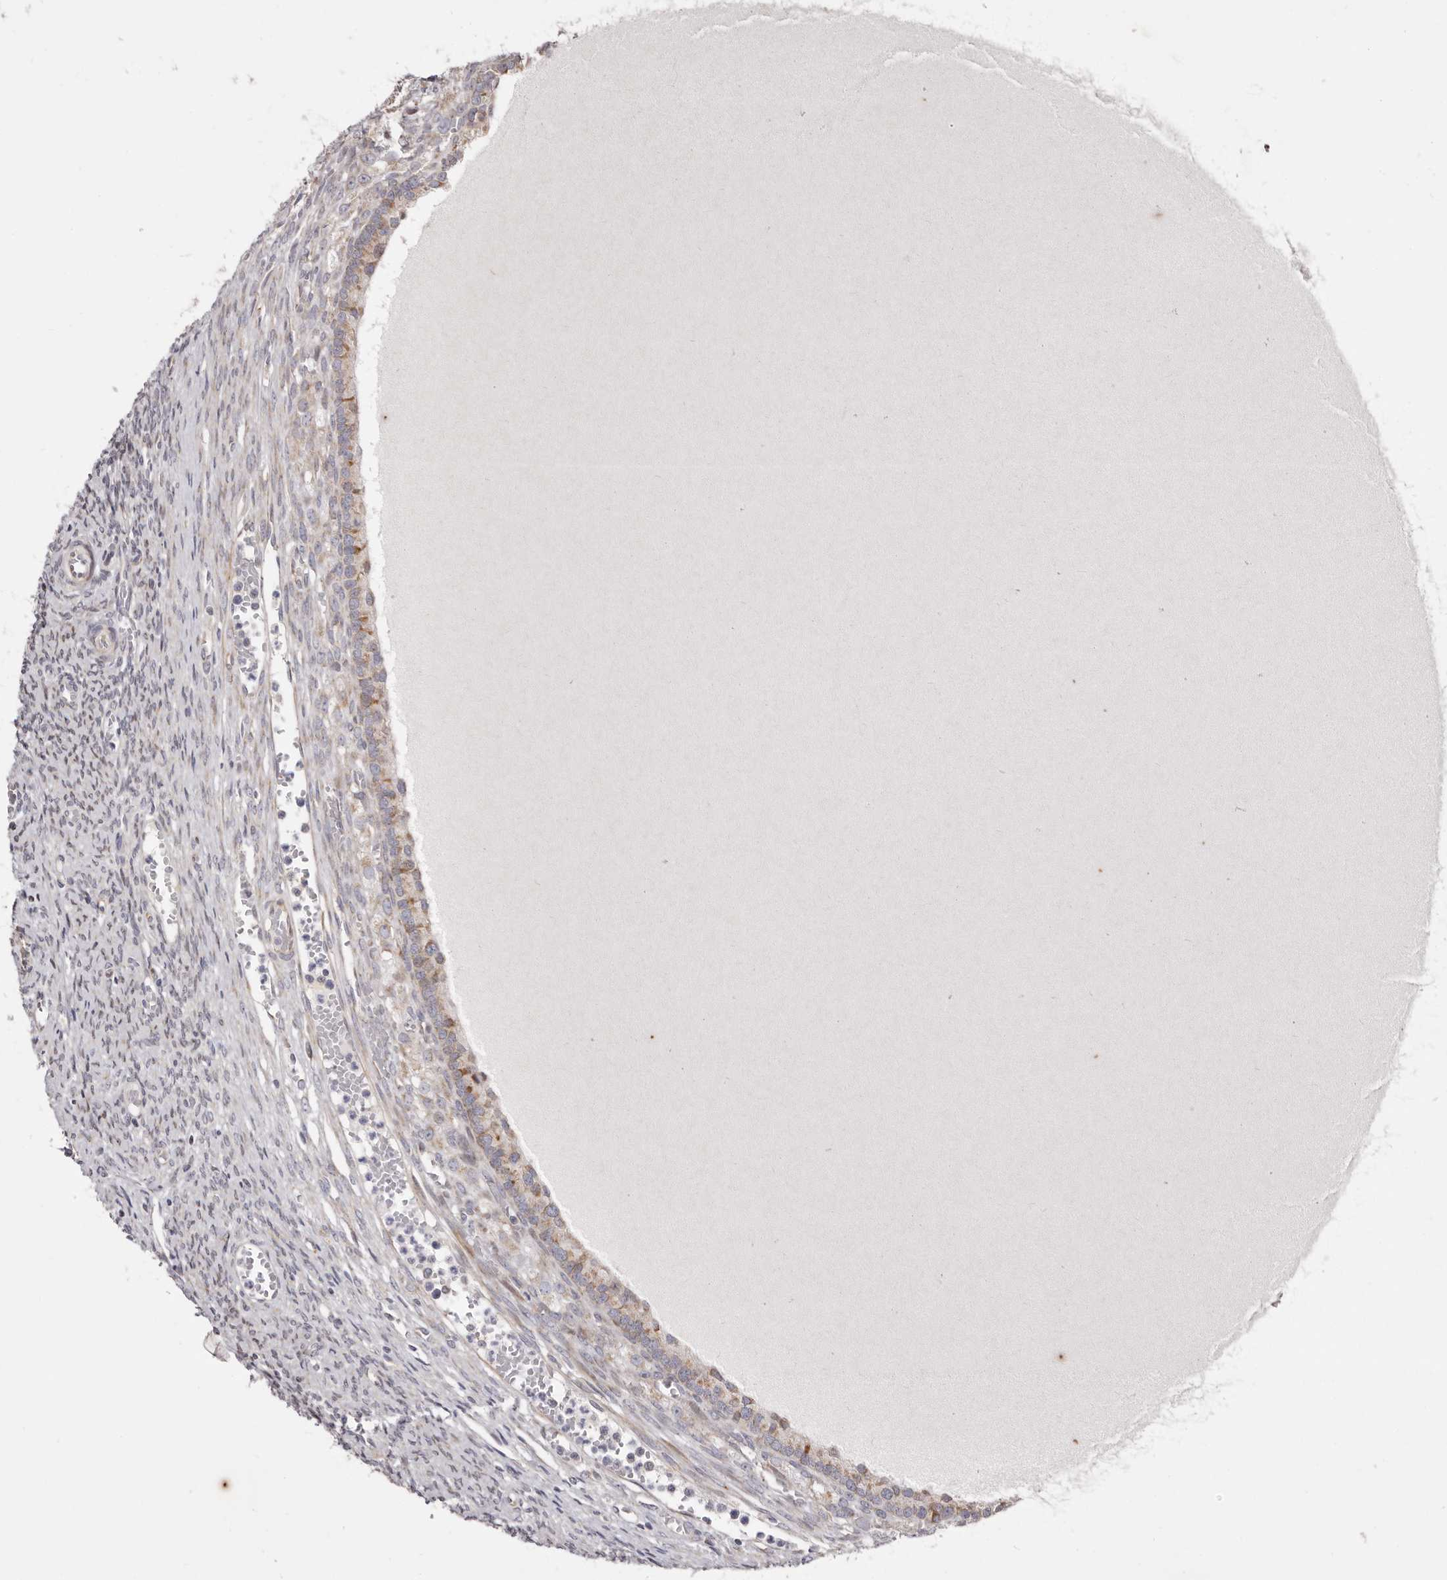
{"staining": {"intensity": "negative", "quantity": "none", "location": "none"}, "tissue": "ovary", "cell_type": "Ovarian stroma cells", "image_type": "normal", "snomed": [{"axis": "morphology", "description": "Normal tissue, NOS"}, {"axis": "topography", "description": "Ovary"}], "caption": "DAB immunohistochemical staining of benign ovary reveals no significant staining in ovarian stroma cells.", "gene": "TIMM17B", "patient": {"sex": "female", "age": 41}}